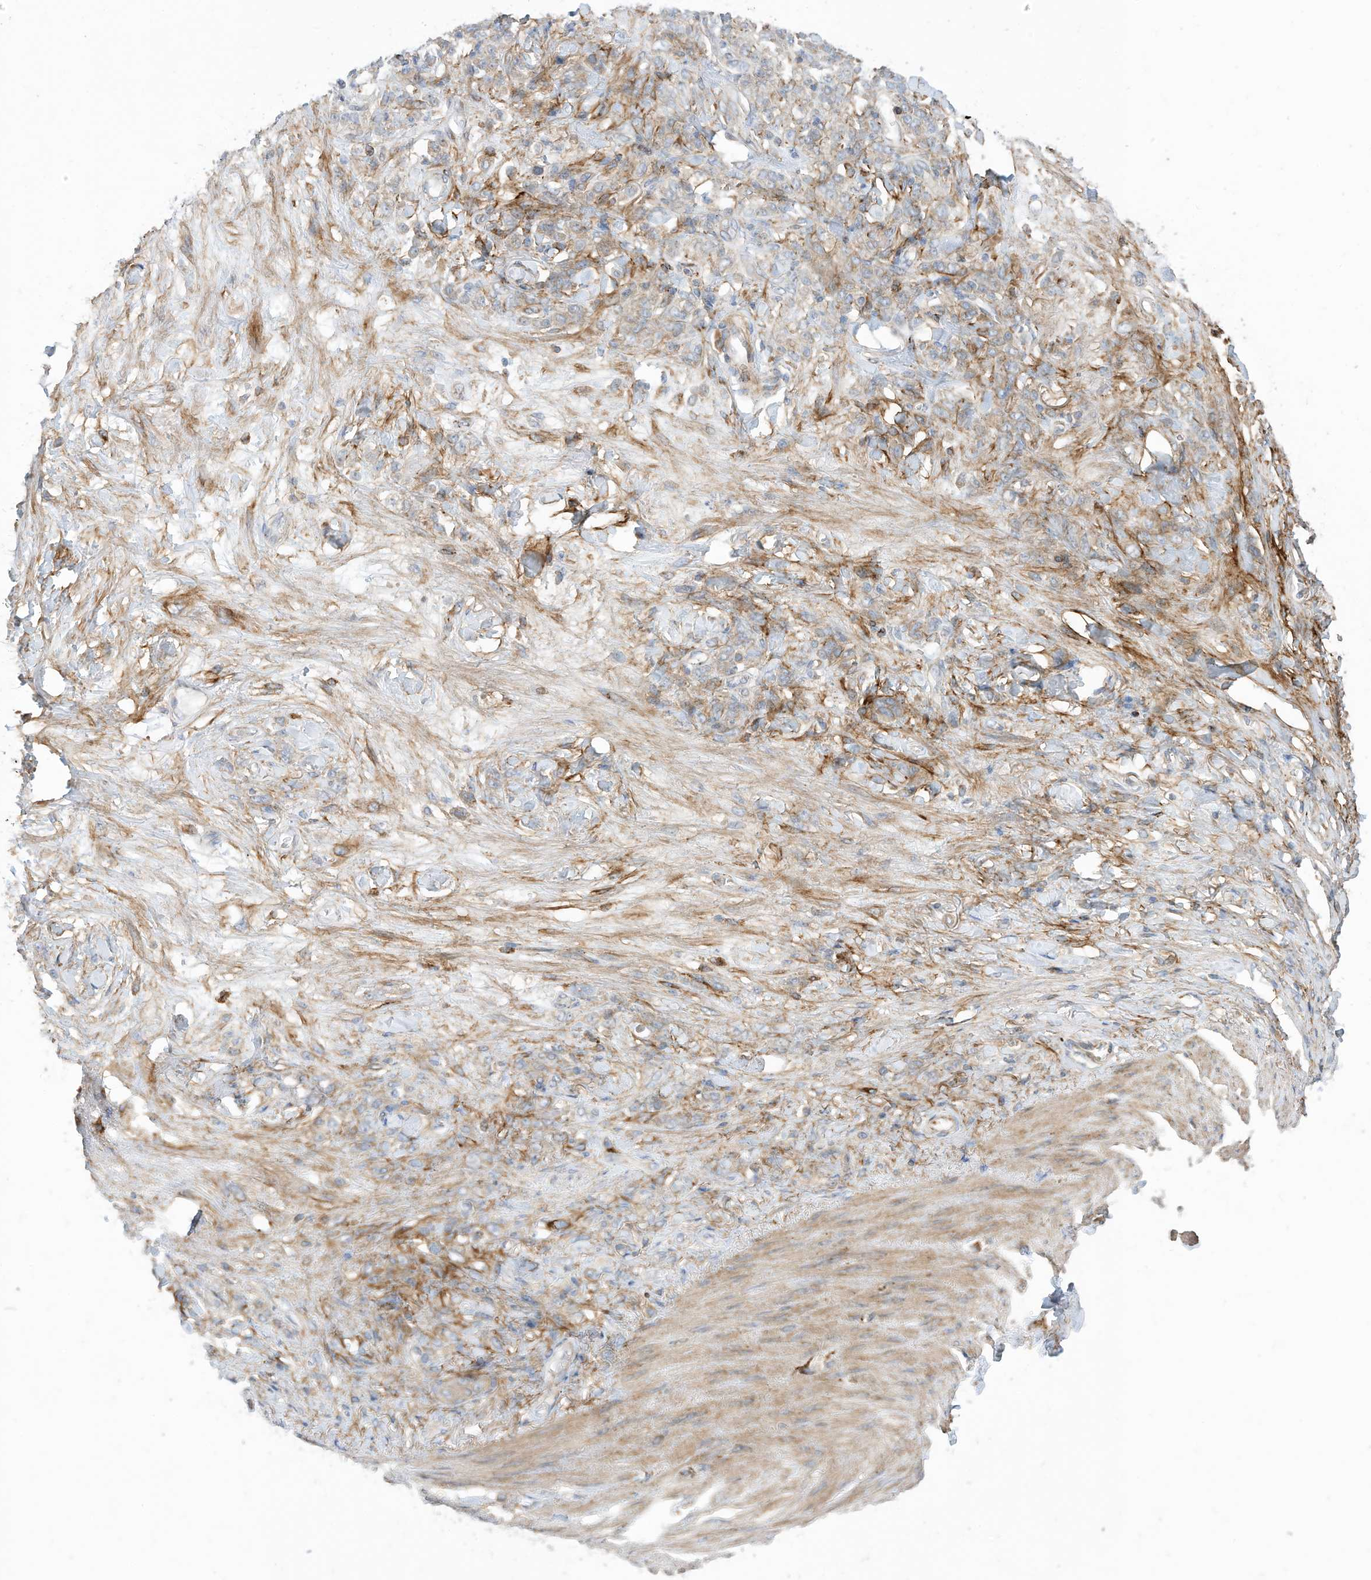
{"staining": {"intensity": "negative", "quantity": "none", "location": "none"}, "tissue": "stomach cancer", "cell_type": "Tumor cells", "image_type": "cancer", "snomed": [{"axis": "morphology", "description": "Normal tissue, NOS"}, {"axis": "morphology", "description": "Adenocarcinoma, NOS"}, {"axis": "topography", "description": "Stomach"}], "caption": "This is an immunohistochemistry (IHC) micrograph of stomach adenocarcinoma. There is no expression in tumor cells.", "gene": "TRNAU1AP", "patient": {"sex": "male", "age": 82}}